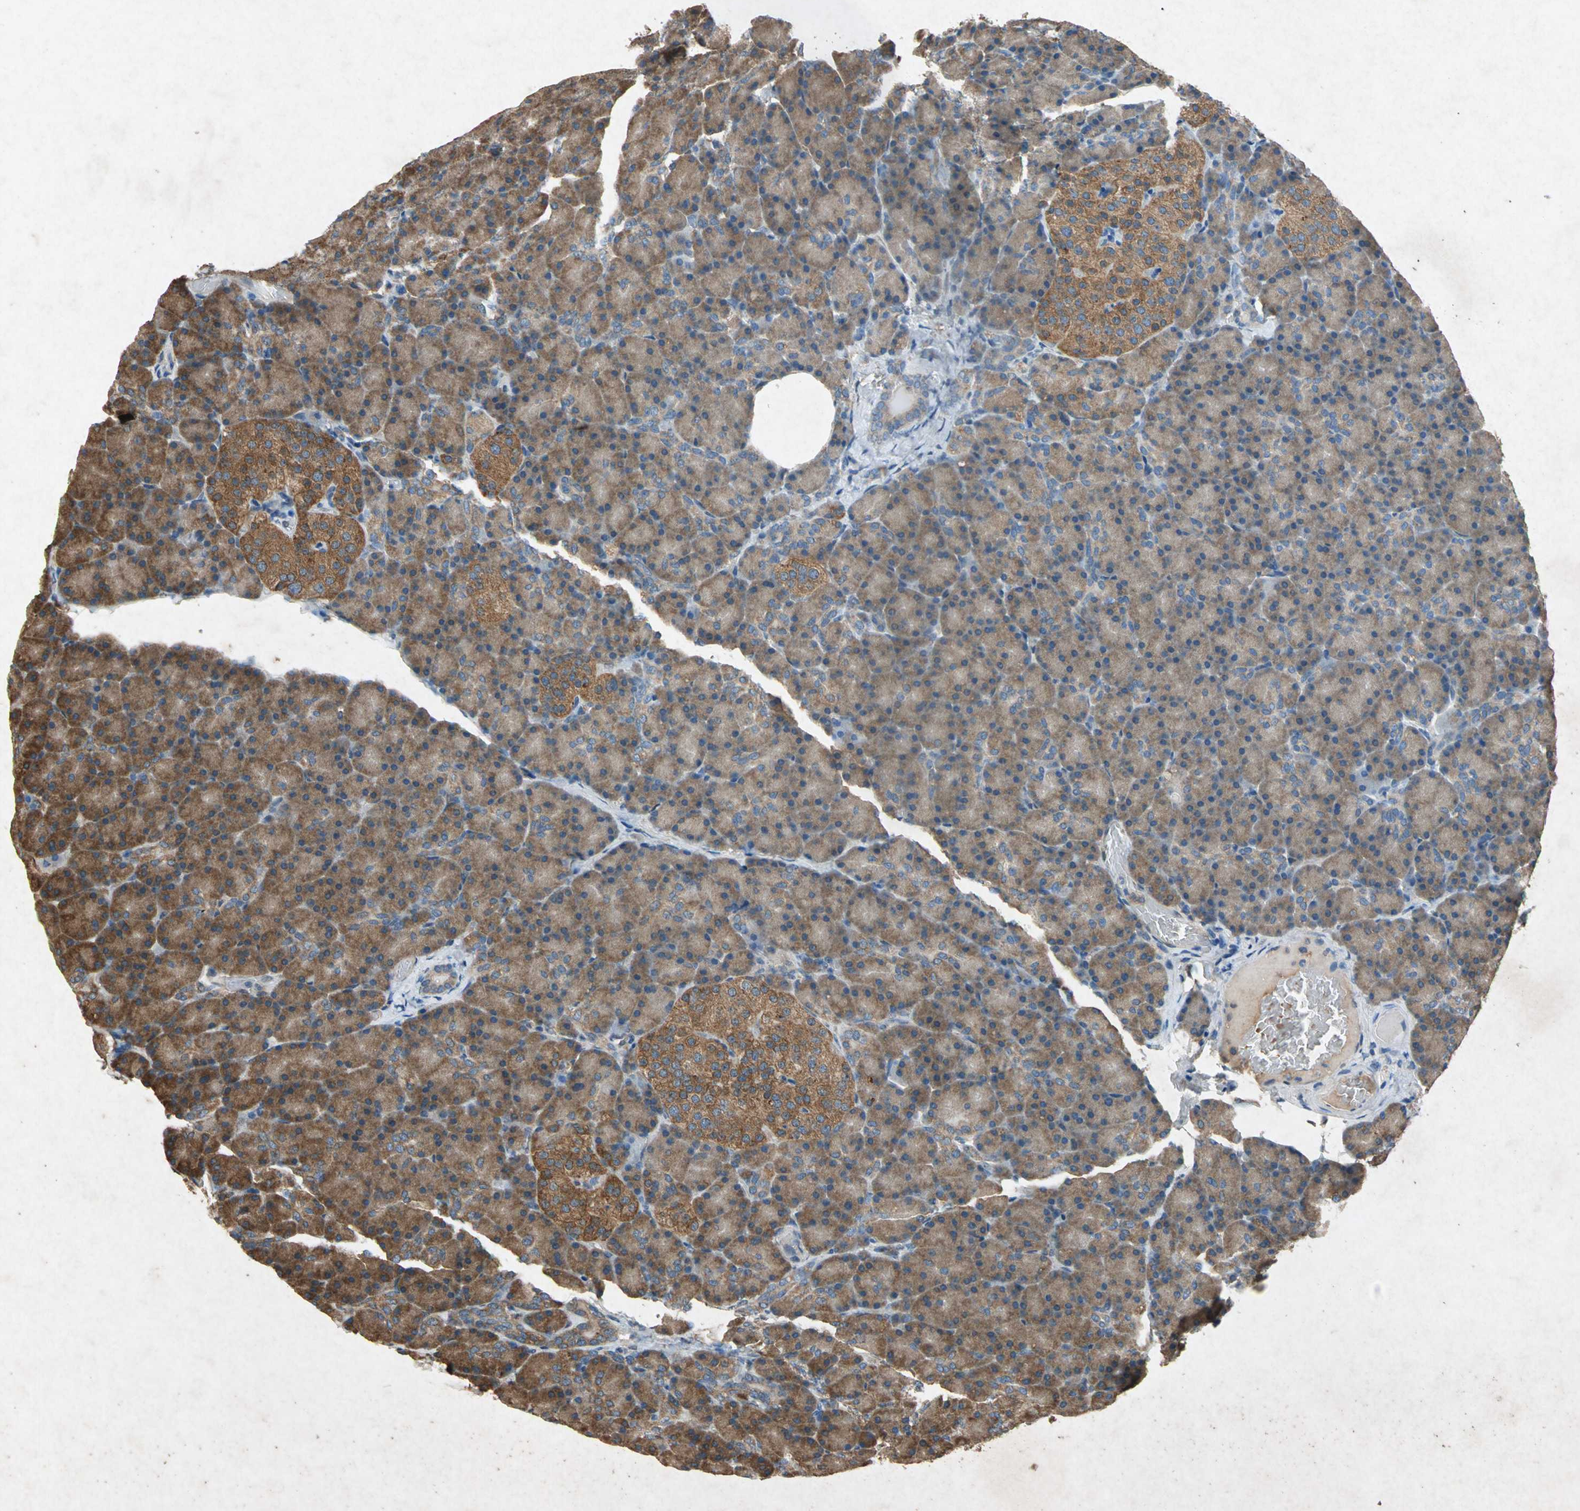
{"staining": {"intensity": "moderate", "quantity": ">75%", "location": "cytoplasmic/membranous"}, "tissue": "pancreas", "cell_type": "Exocrine glandular cells", "image_type": "normal", "snomed": [{"axis": "morphology", "description": "Normal tissue, NOS"}, {"axis": "topography", "description": "Pancreas"}], "caption": "IHC image of benign human pancreas stained for a protein (brown), which displays medium levels of moderate cytoplasmic/membranous staining in about >75% of exocrine glandular cells.", "gene": "HSP90AB1", "patient": {"sex": "female", "age": 43}}